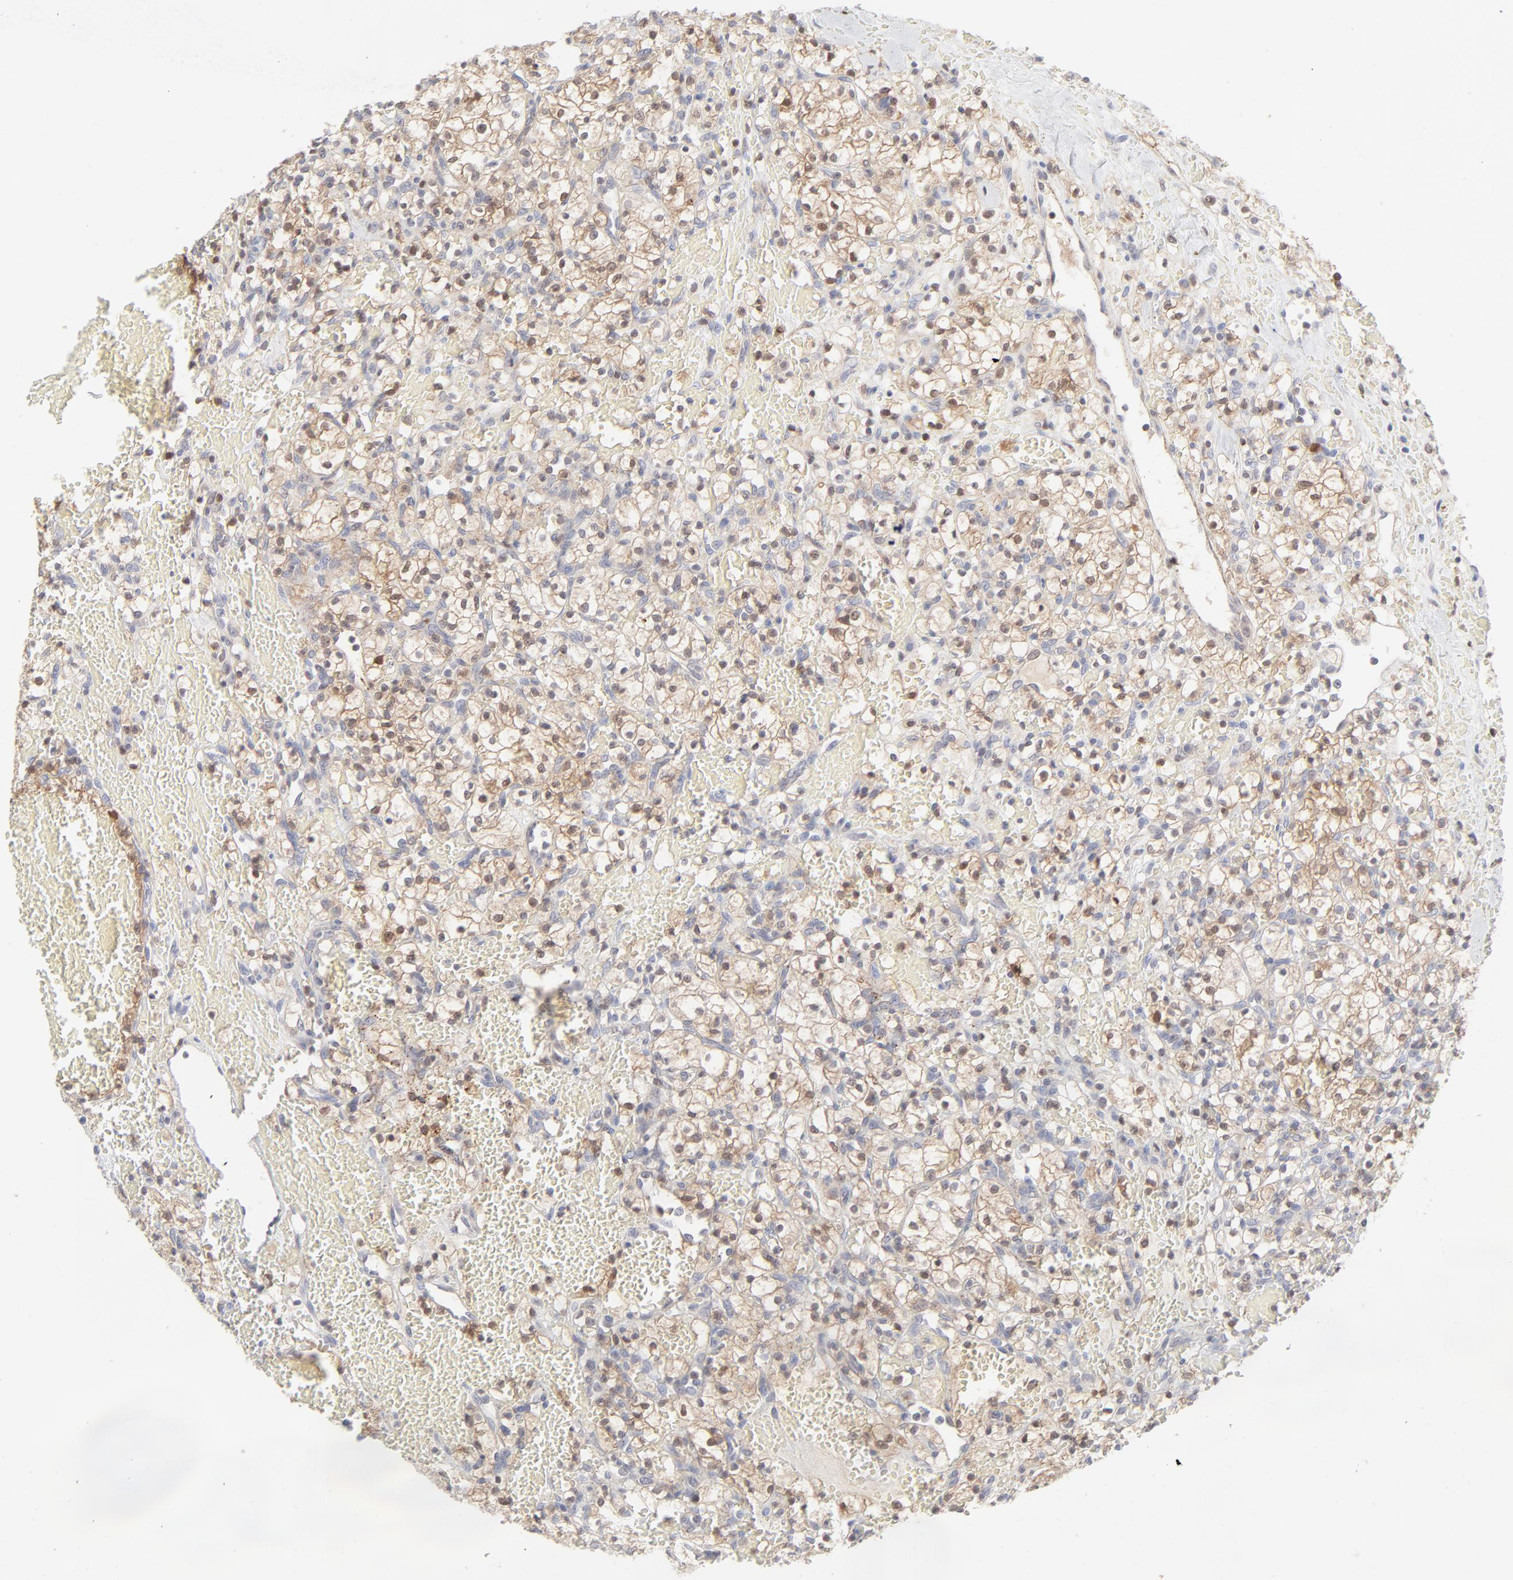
{"staining": {"intensity": "negative", "quantity": "none", "location": "none"}, "tissue": "renal cancer", "cell_type": "Tumor cells", "image_type": "cancer", "snomed": [{"axis": "morphology", "description": "Adenocarcinoma, NOS"}, {"axis": "topography", "description": "Kidney"}], "caption": "Histopathology image shows no significant protein positivity in tumor cells of renal cancer (adenocarcinoma).", "gene": "CDK6", "patient": {"sex": "female", "age": 60}}